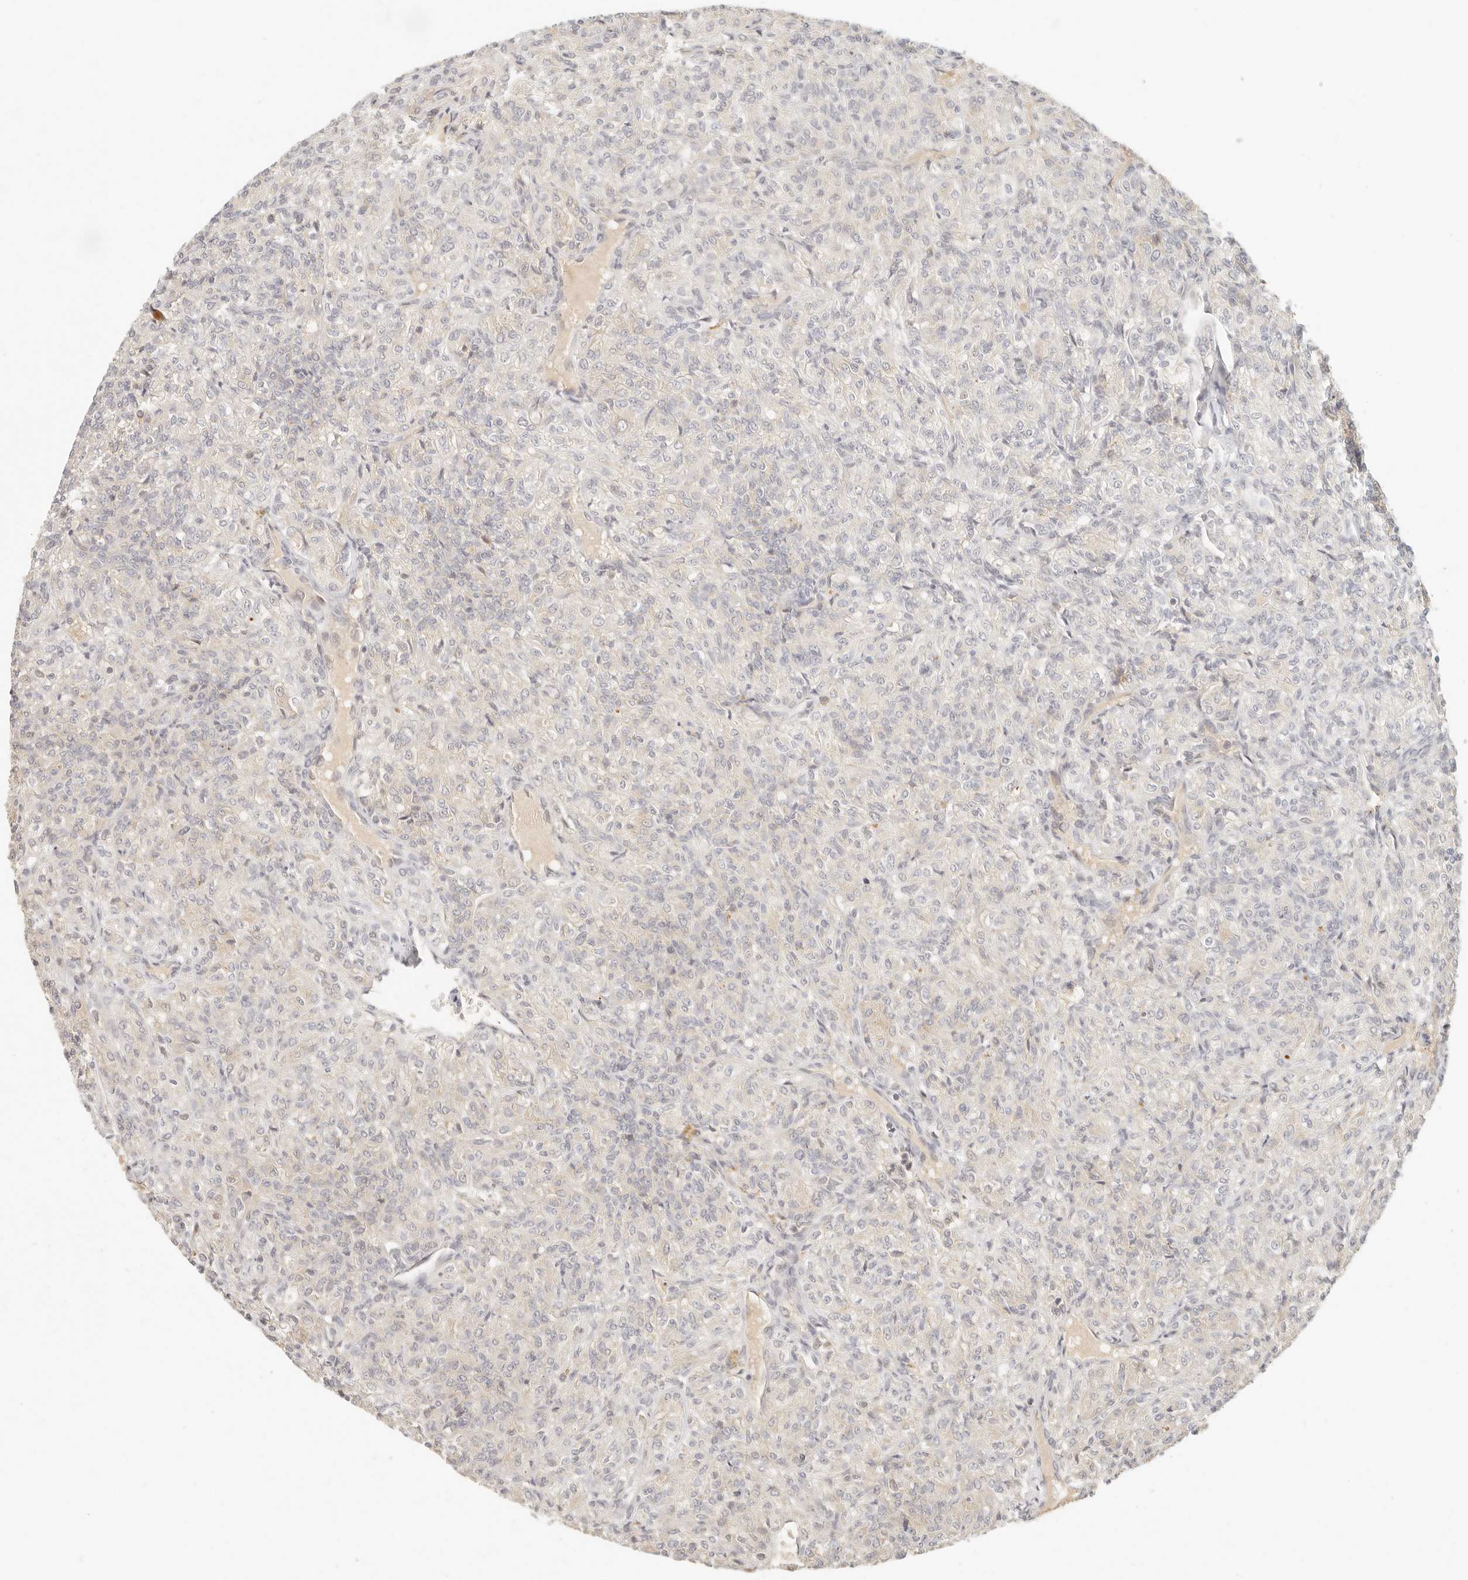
{"staining": {"intensity": "negative", "quantity": "none", "location": "none"}, "tissue": "renal cancer", "cell_type": "Tumor cells", "image_type": "cancer", "snomed": [{"axis": "morphology", "description": "Adenocarcinoma, NOS"}, {"axis": "topography", "description": "Kidney"}], "caption": "Immunohistochemistry (IHC) micrograph of neoplastic tissue: human renal cancer stained with DAB (3,3'-diaminobenzidine) exhibits no significant protein expression in tumor cells.", "gene": "INTS11", "patient": {"sex": "male", "age": 77}}